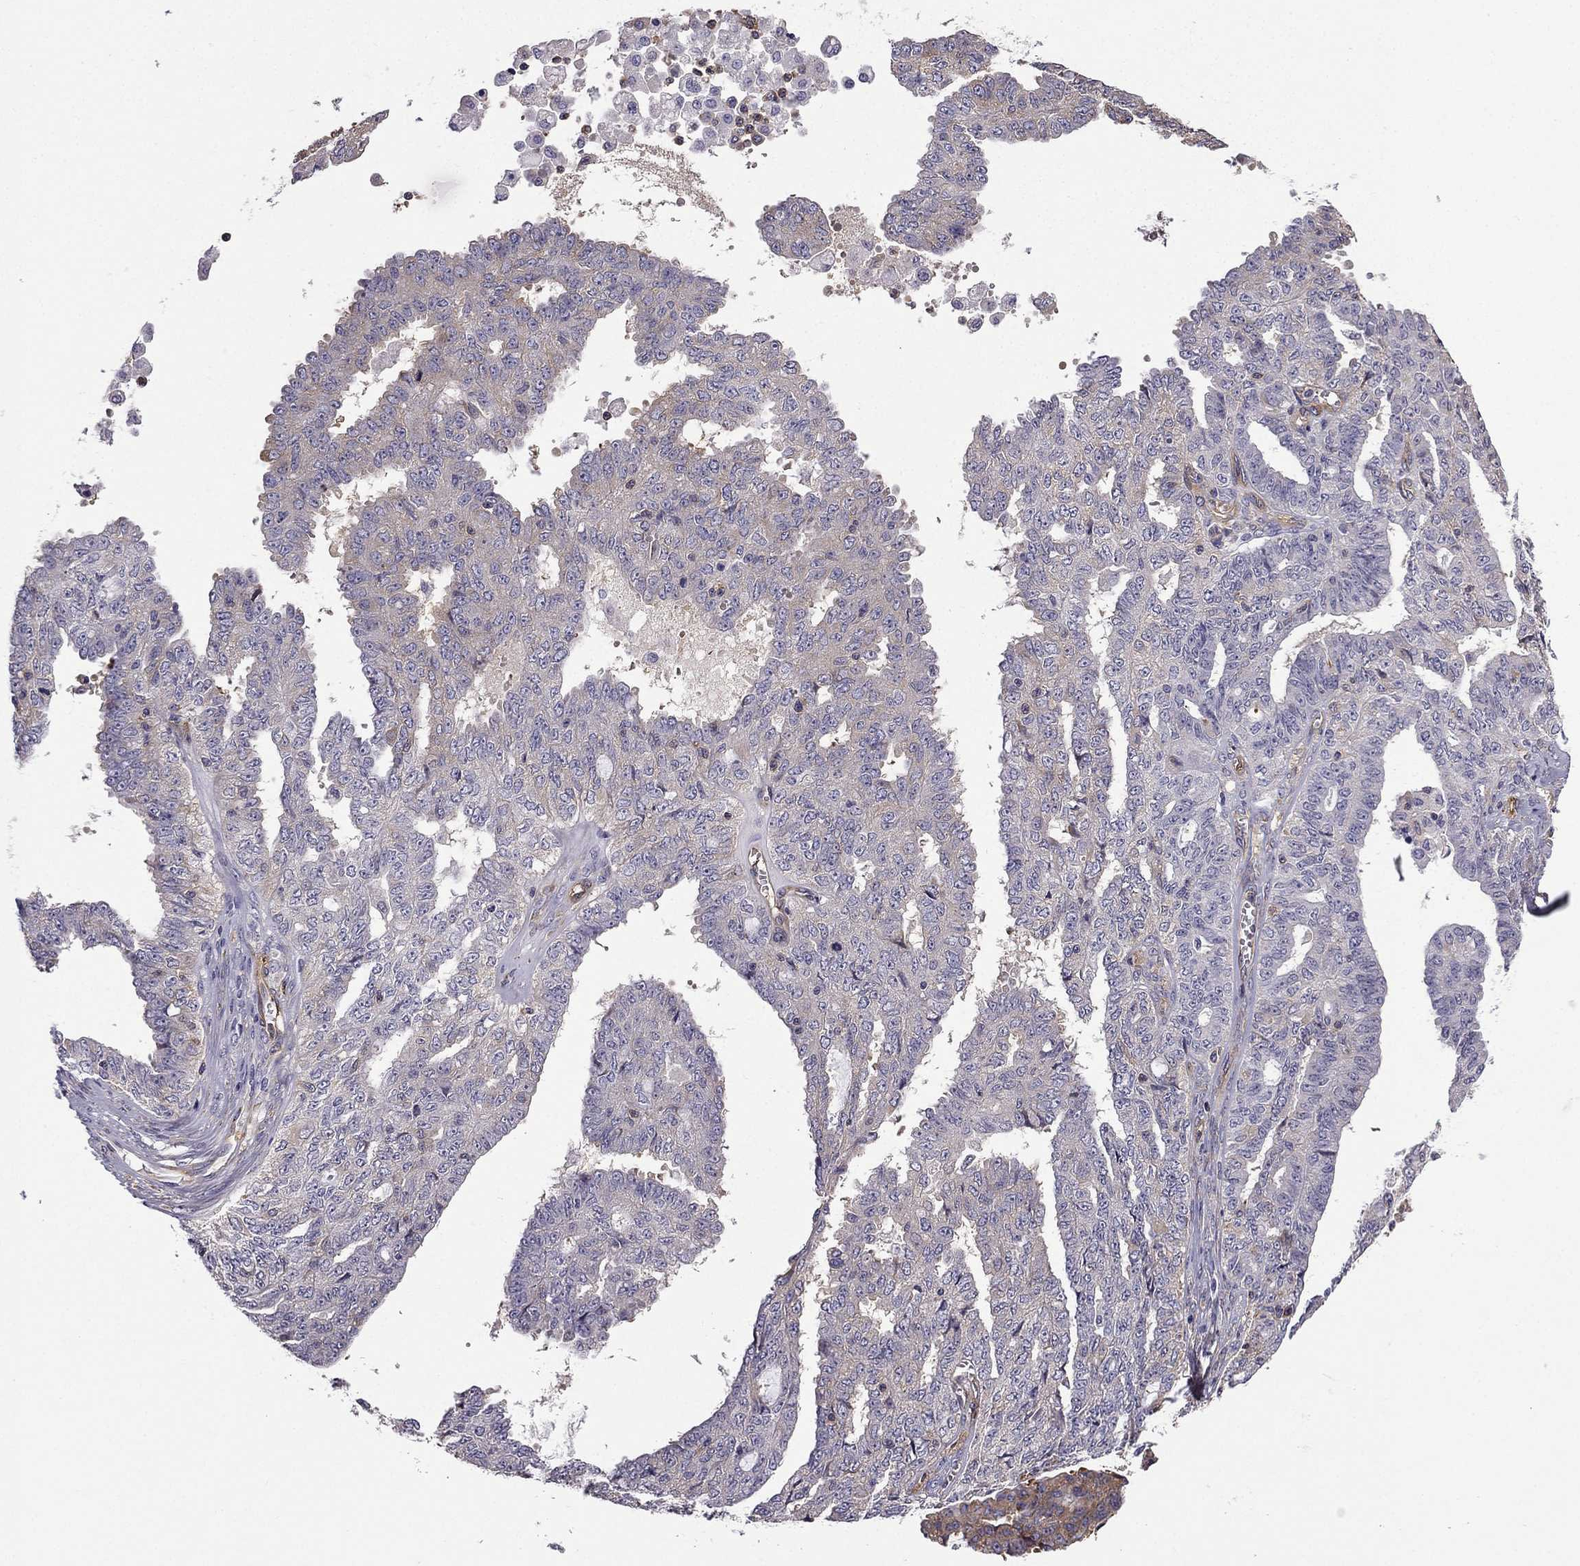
{"staining": {"intensity": "weak", "quantity": "<25%", "location": "cytoplasmic/membranous"}, "tissue": "ovarian cancer", "cell_type": "Tumor cells", "image_type": "cancer", "snomed": [{"axis": "morphology", "description": "Cystadenocarcinoma, serous, NOS"}, {"axis": "topography", "description": "Ovary"}], "caption": "Tumor cells are negative for brown protein staining in serous cystadenocarcinoma (ovarian).", "gene": "MAP4", "patient": {"sex": "female", "age": 71}}